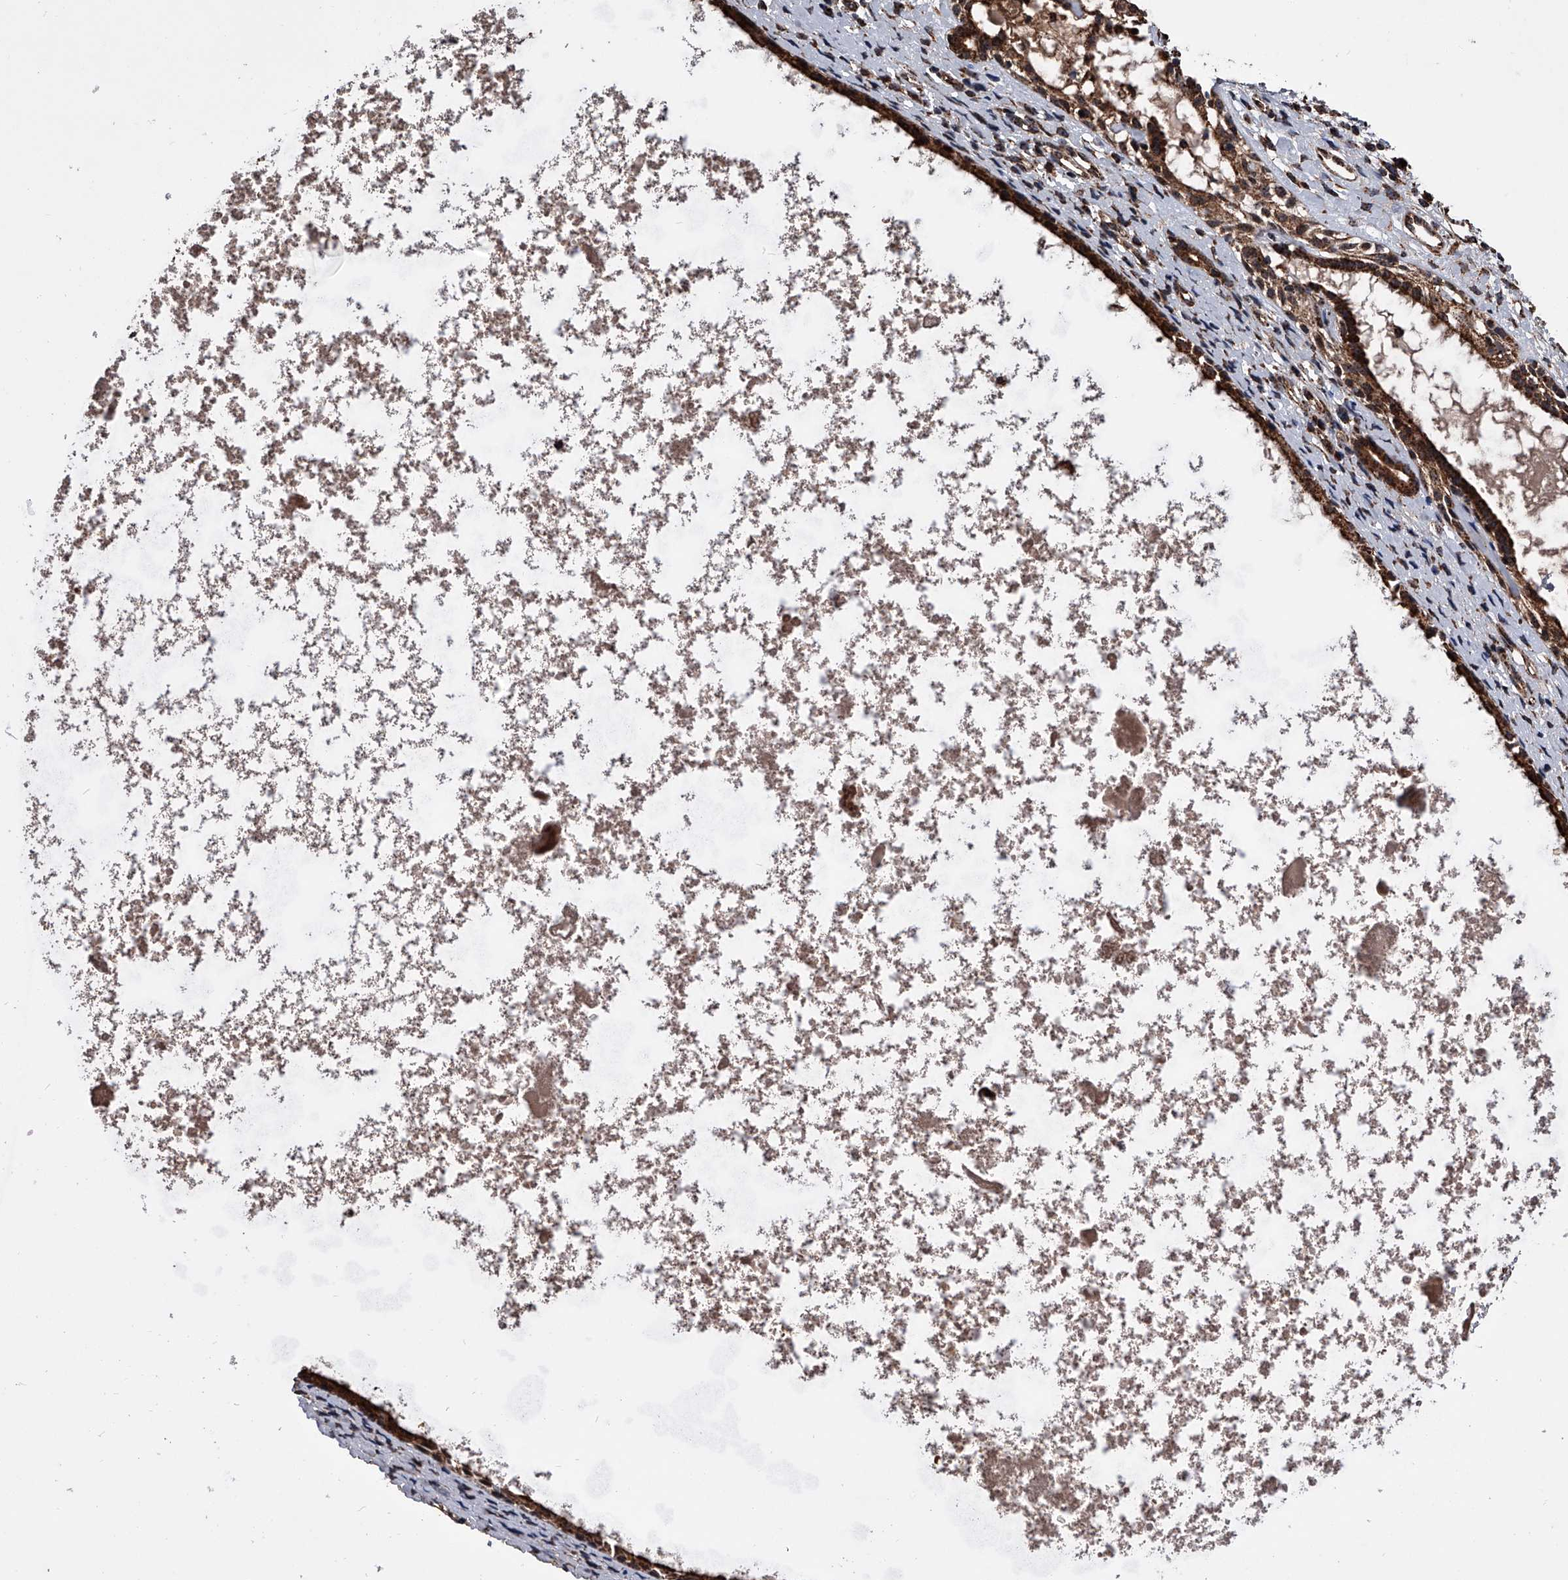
{"staining": {"intensity": "strong", "quantity": ">75%", "location": "cytoplasmic/membranous"}, "tissue": "nasopharynx", "cell_type": "Respiratory epithelial cells", "image_type": "normal", "snomed": [{"axis": "morphology", "description": "Normal tissue, NOS"}, {"axis": "topography", "description": "Nasopharynx"}], "caption": "Protein staining displays strong cytoplasmic/membranous staining in approximately >75% of respiratory epithelial cells in normal nasopharynx. (Stains: DAB (3,3'-diaminobenzidine) in brown, nuclei in blue, Microscopy: brightfield microscopy at high magnification).", "gene": "SMPDL3A", "patient": {"sex": "male", "age": 22}}